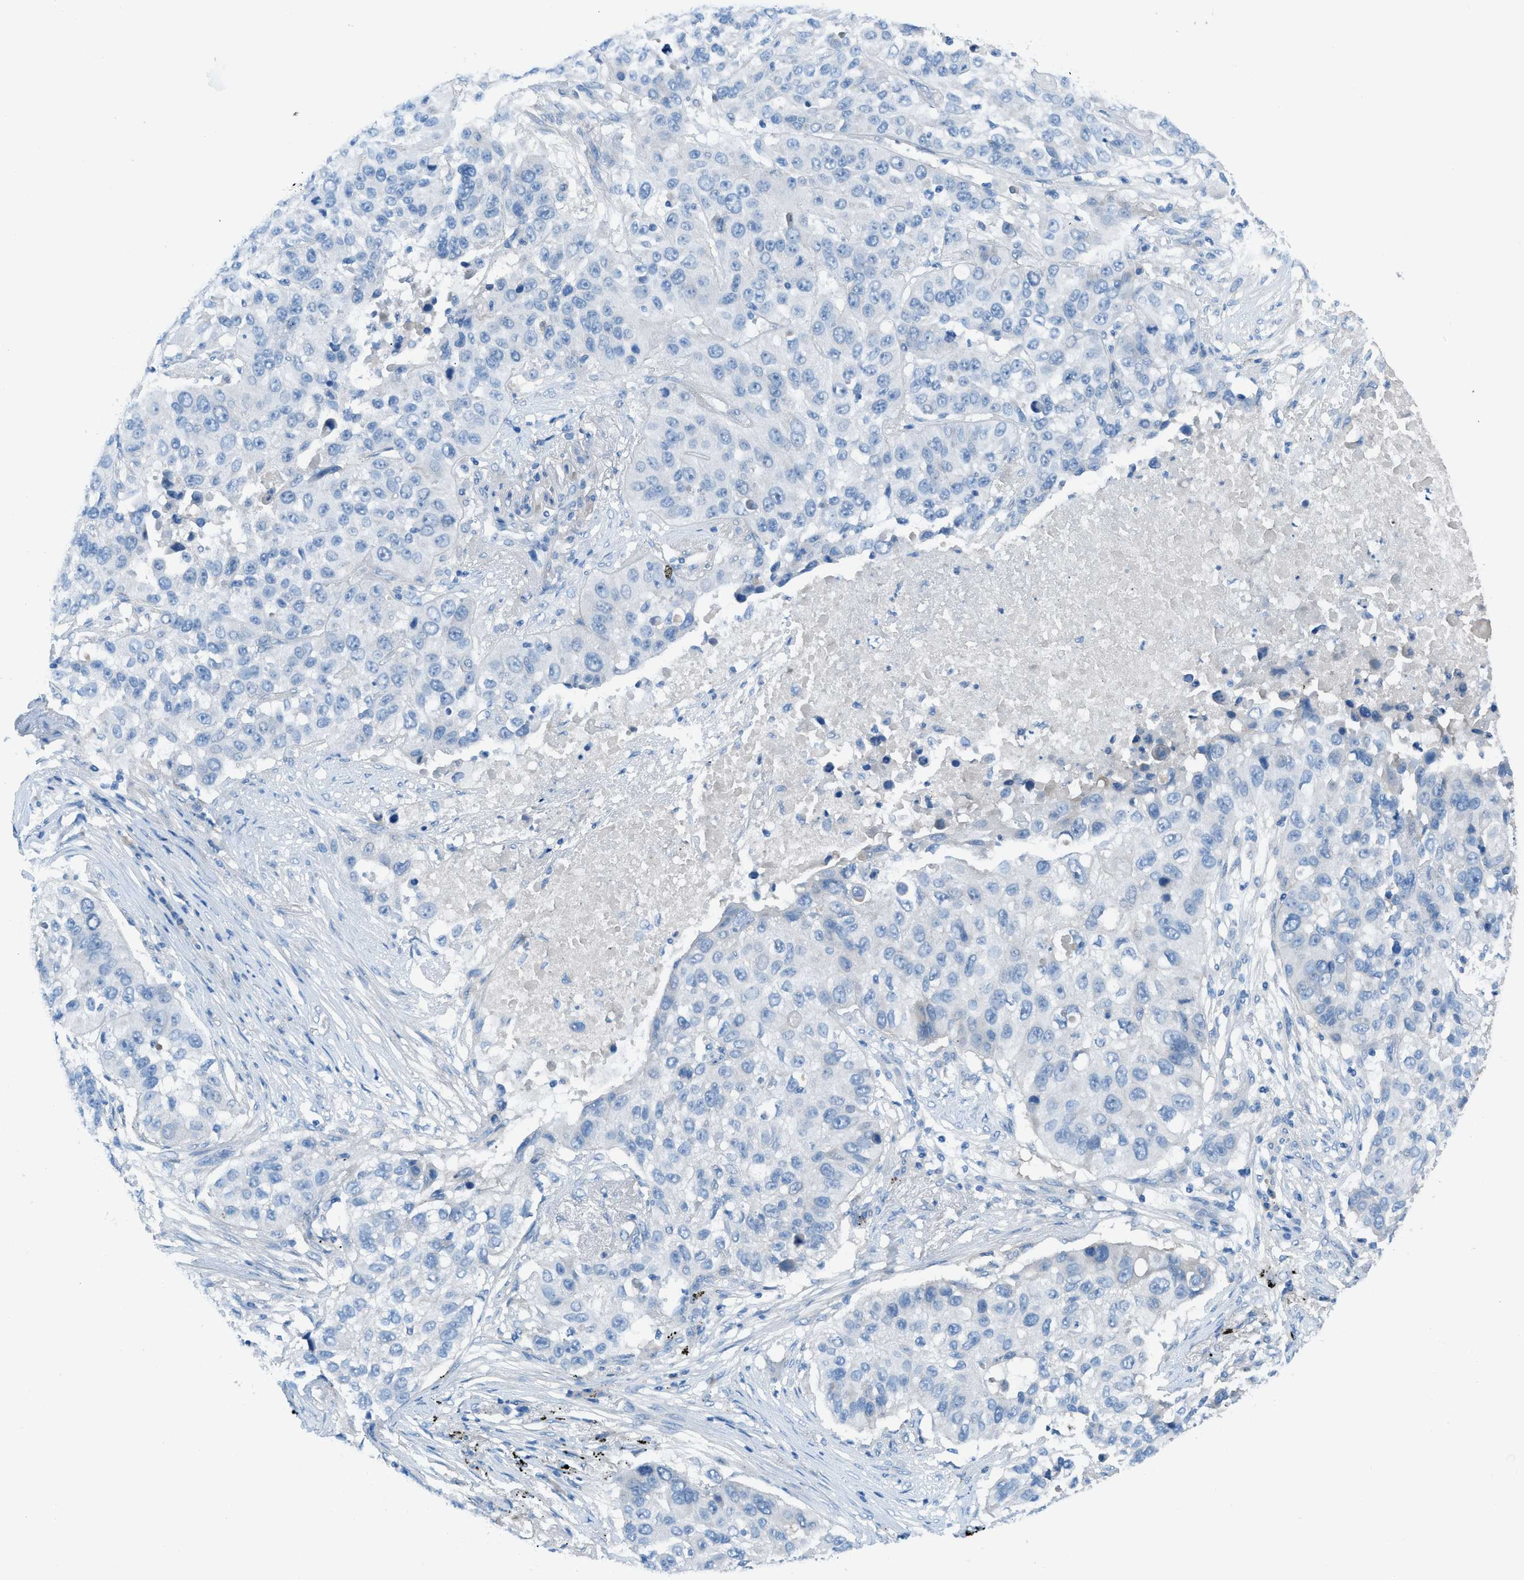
{"staining": {"intensity": "negative", "quantity": "none", "location": "none"}, "tissue": "lung cancer", "cell_type": "Tumor cells", "image_type": "cancer", "snomed": [{"axis": "morphology", "description": "Squamous cell carcinoma, NOS"}, {"axis": "topography", "description": "Lung"}], "caption": "High magnification brightfield microscopy of lung cancer stained with DAB (3,3'-diaminobenzidine) (brown) and counterstained with hematoxylin (blue): tumor cells show no significant expression. Brightfield microscopy of immunohistochemistry (IHC) stained with DAB (3,3'-diaminobenzidine) (brown) and hematoxylin (blue), captured at high magnification.", "gene": "C5AR2", "patient": {"sex": "male", "age": 57}}